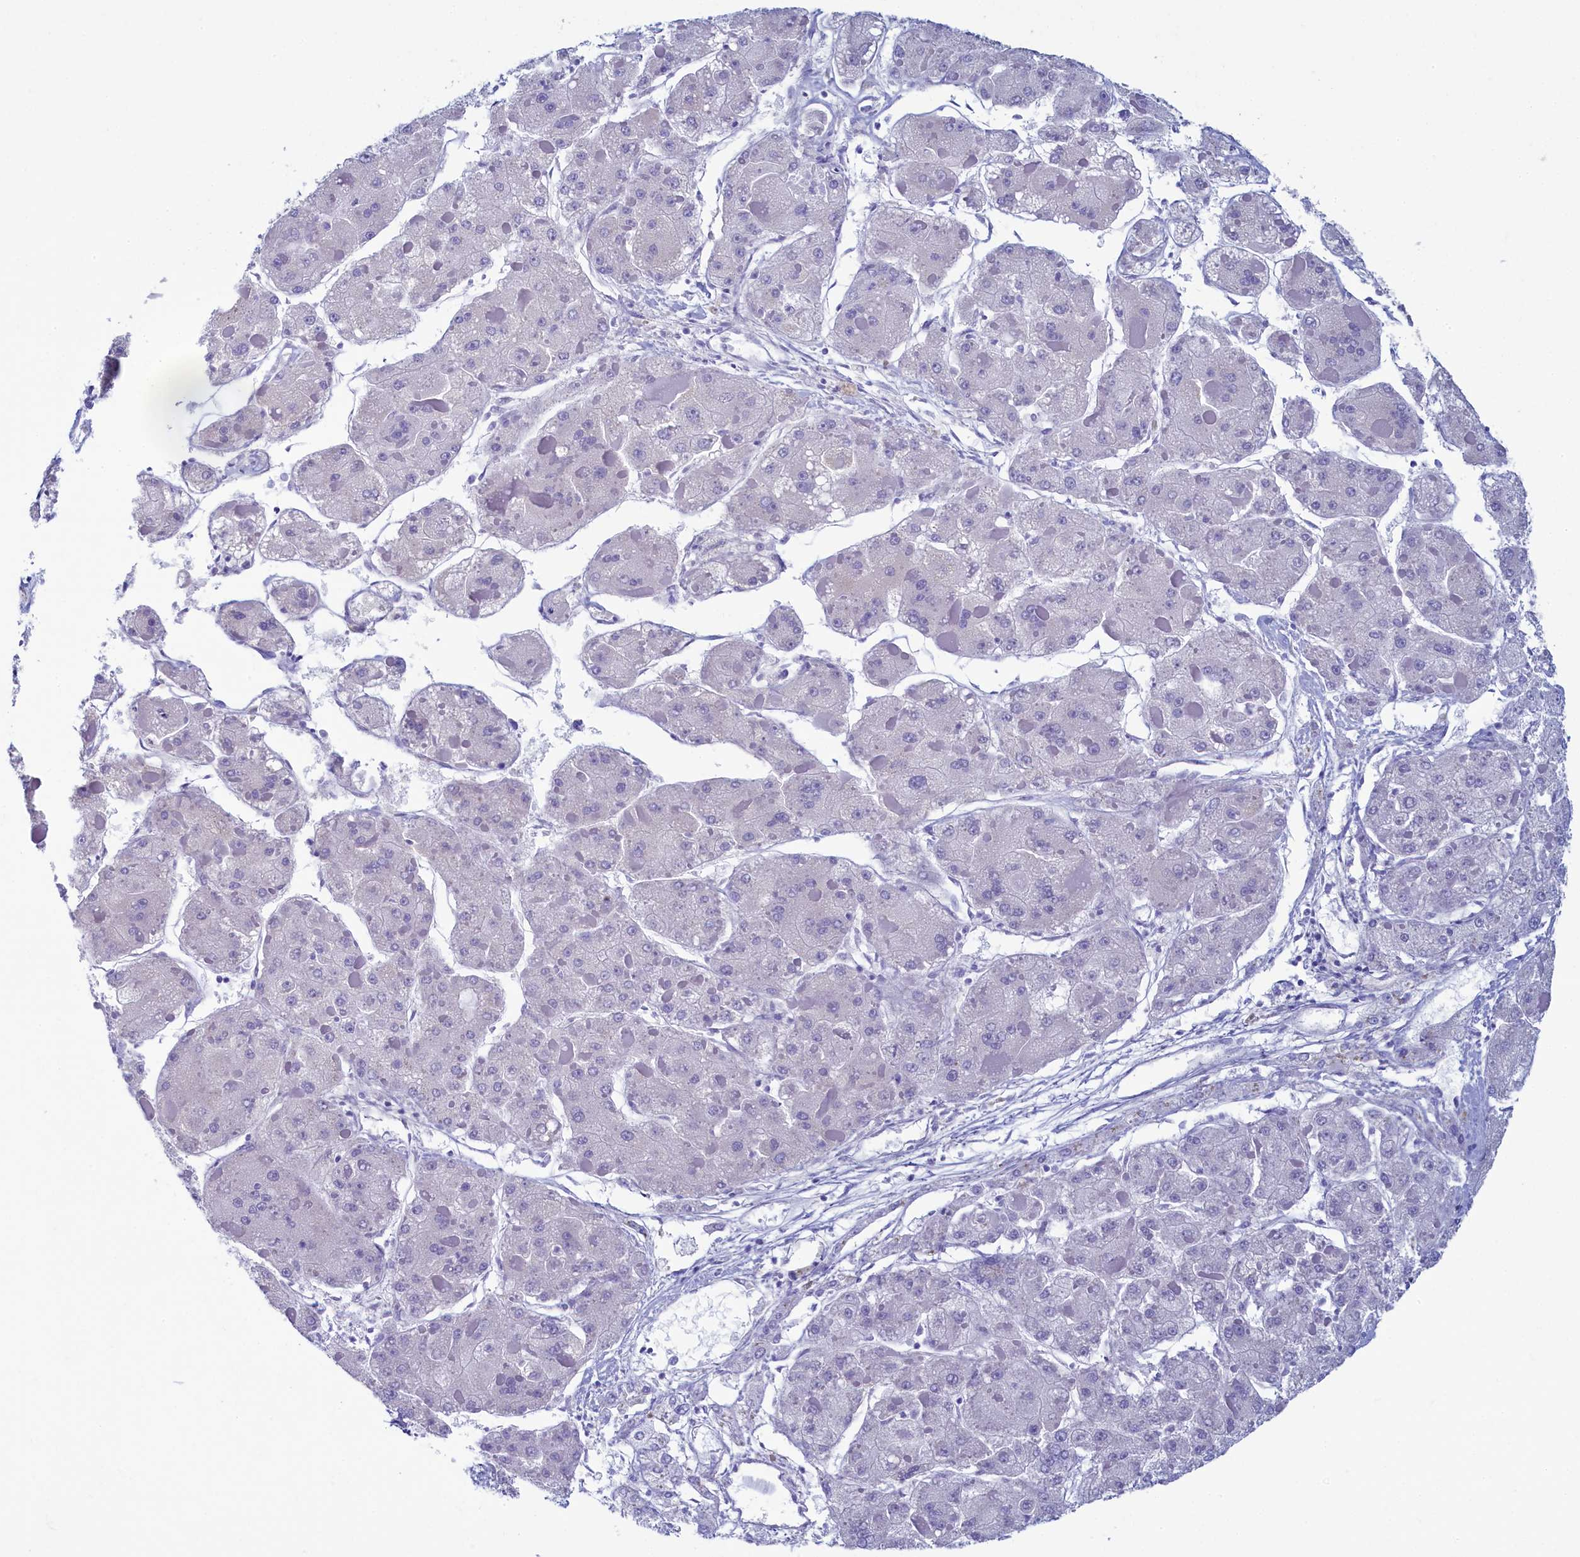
{"staining": {"intensity": "negative", "quantity": "none", "location": "none"}, "tissue": "liver cancer", "cell_type": "Tumor cells", "image_type": "cancer", "snomed": [{"axis": "morphology", "description": "Carcinoma, Hepatocellular, NOS"}, {"axis": "topography", "description": "Liver"}], "caption": "This is an immunohistochemistry histopathology image of human liver hepatocellular carcinoma. There is no staining in tumor cells.", "gene": "SKA3", "patient": {"sex": "female", "age": 73}}